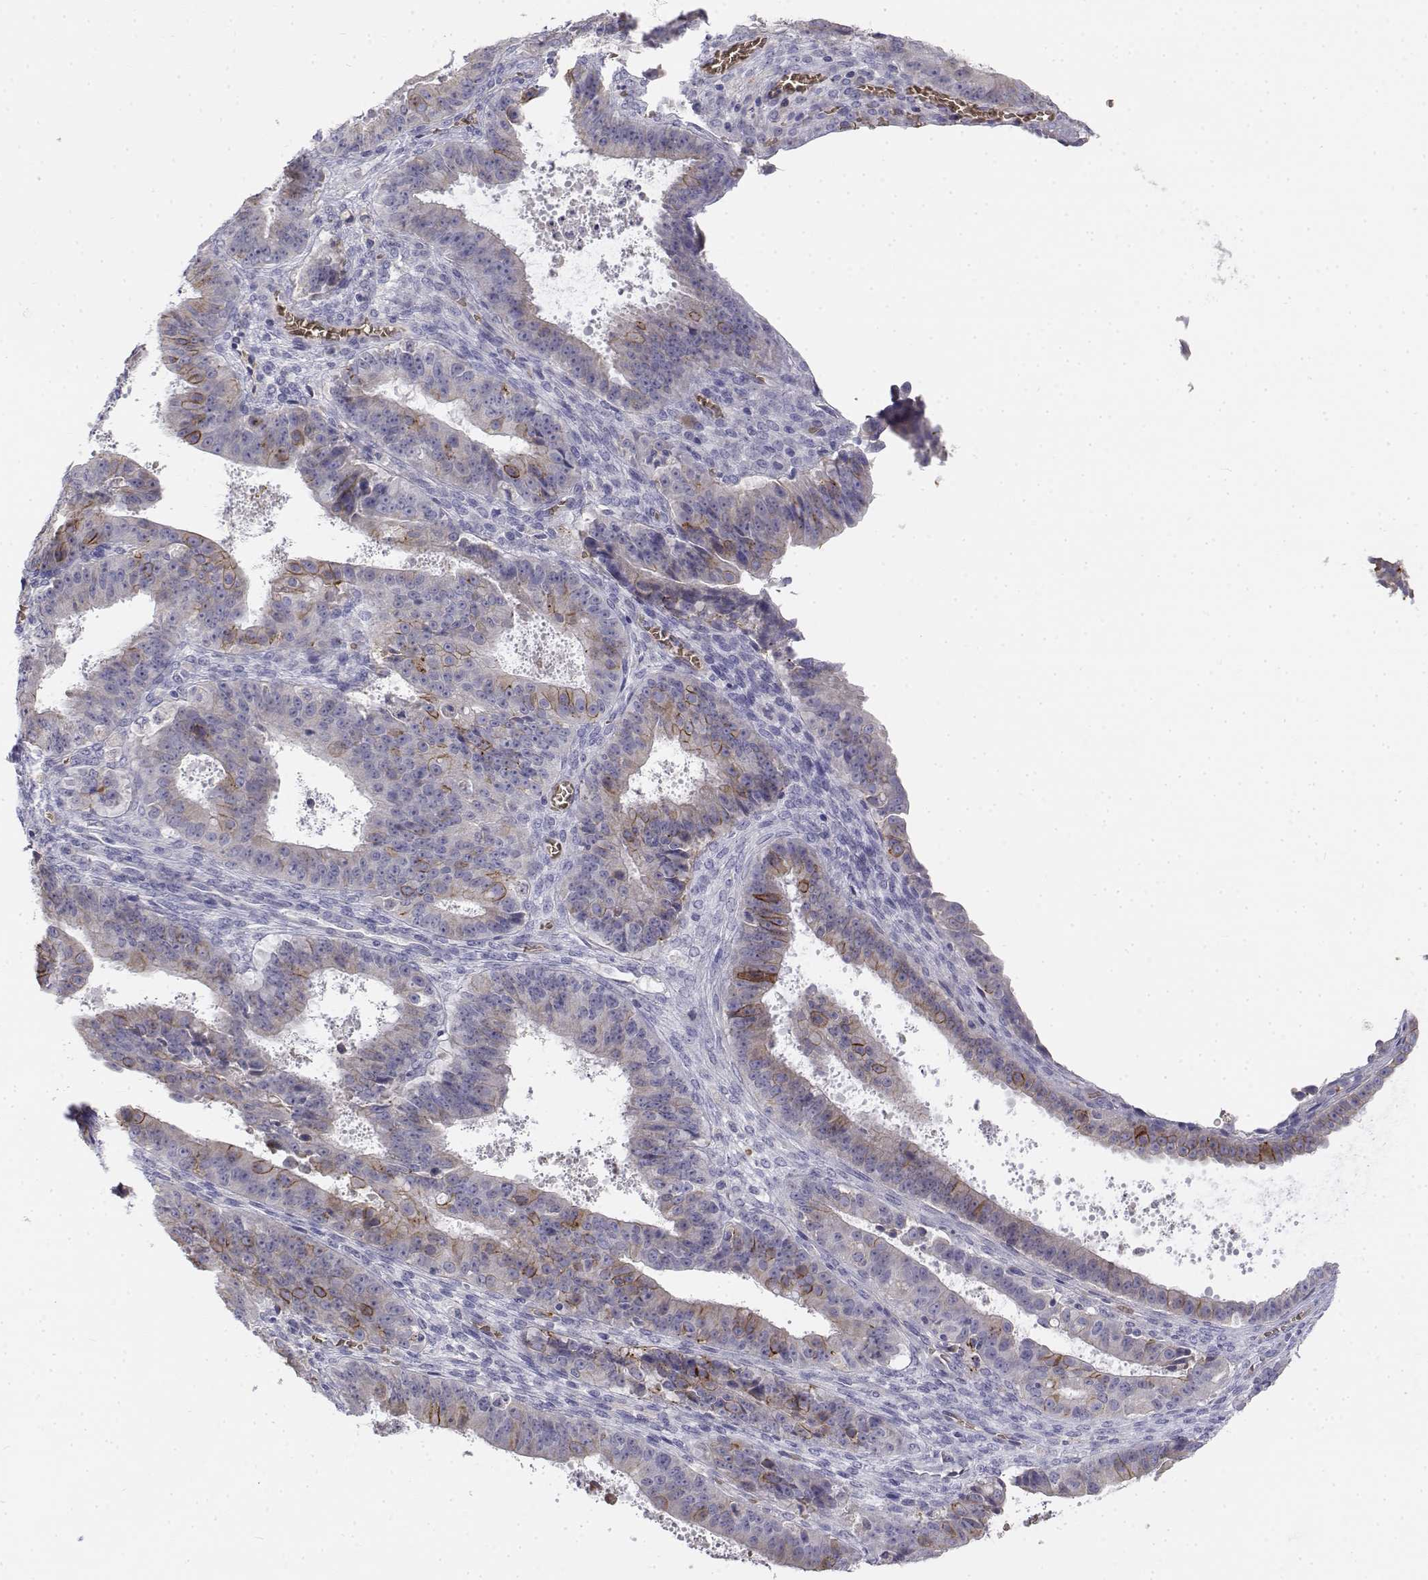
{"staining": {"intensity": "negative", "quantity": "none", "location": "none"}, "tissue": "ovarian cancer", "cell_type": "Tumor cells", "image_type": "cancer", "snomed": [{"axis": "morphology", "description": "Carcinoma, endometroid"}, {"axis": "topography", "description": "Ovary"}], "caption": "Tumor cells show no significant expression in ovarian endometroid carcinoma.", "gene": "CADM1", "patient": {"sex": "female", "age": 42}}